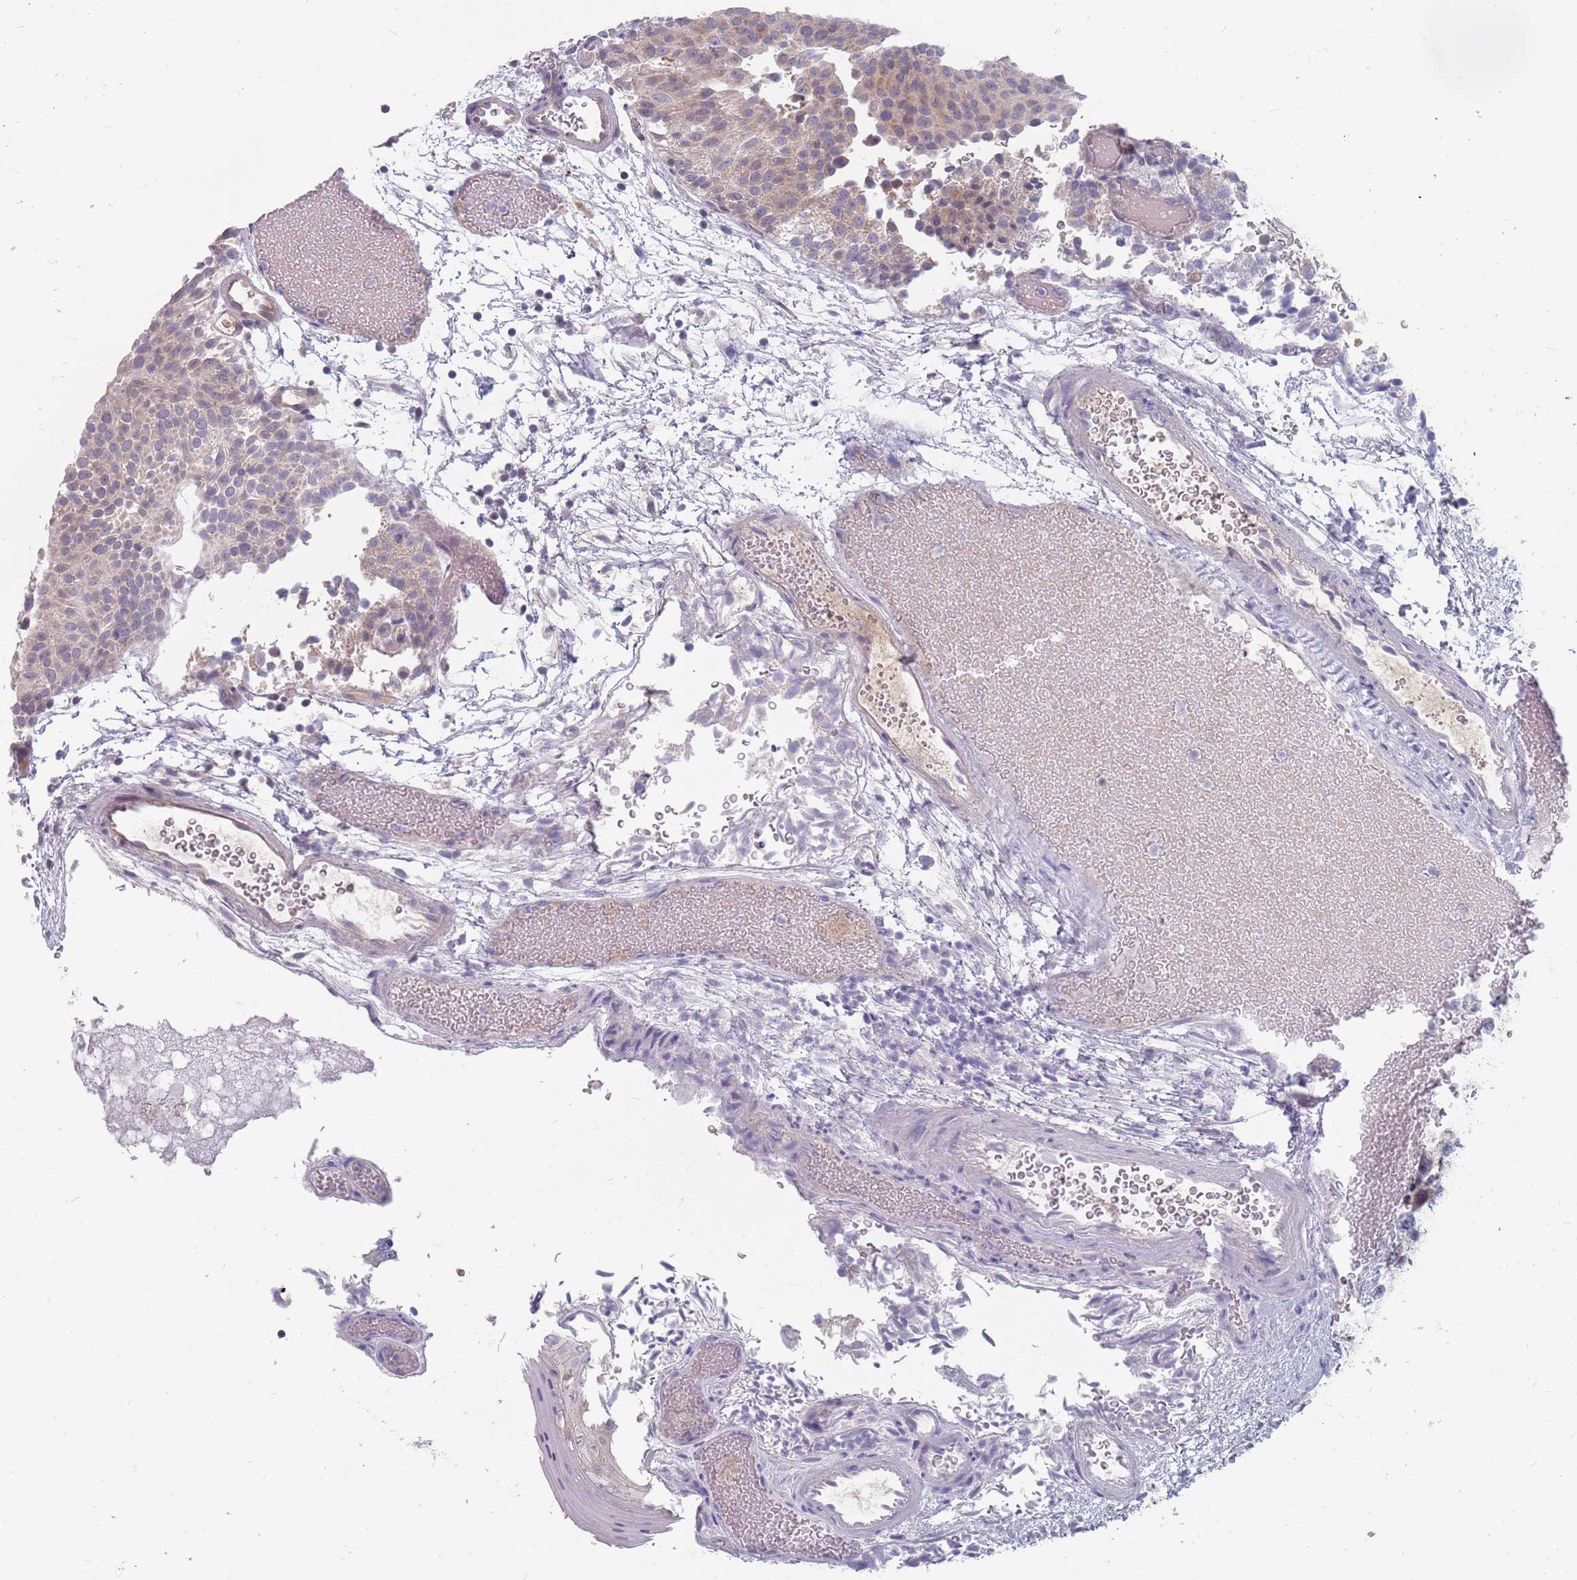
{"staining": {"intensity": "weak", "quantity": "25%-75%", "location": "cytoplasmic/membranous"}, "tissue": "urothelial cancer", "cell_type": "Tumor cells", "image_type": "cancer", "snomed": [{"axis": "morphology", "description": "Urothelial carcinoma, Low grade"}, {"axis": "topography", "description": "Urinary bladder"}], "caption": "This image displays IHC staining of urothelial carcinoma (low-grade), with low weak cytoplasmic/membranous positivity in about 25%-75% of tumor cells.", "gene": "CMTR2", "patient": {"sex": "male", "age": 78}}